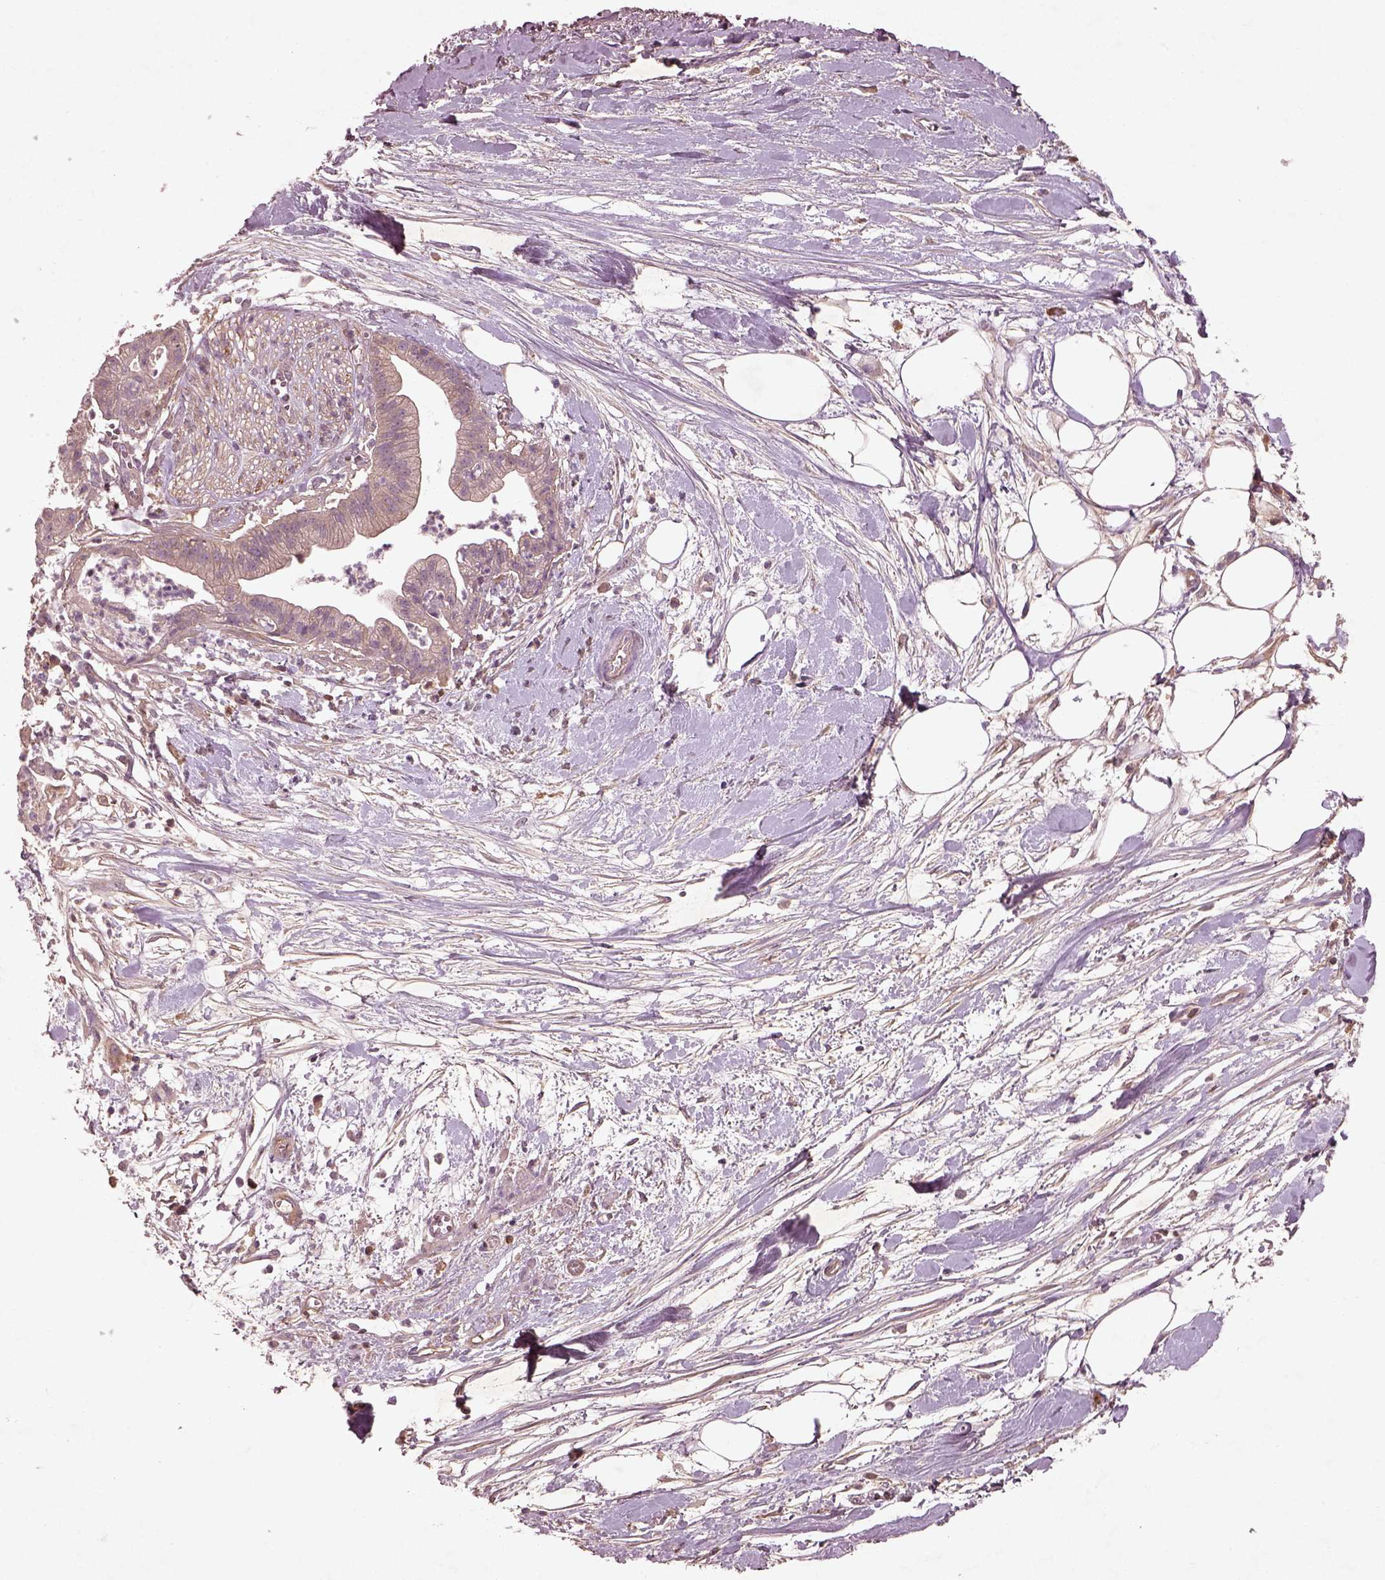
{"staining": {"intensity": "moderate", "quantity": "25%-75%", "location": "cytoplasmic/membranous"}, "tissue": "pancreatic cancer", "cell_type": "Tumor cells", "image_type": "cancer", "snomed": [{"axis": "morphology", "description": "Normal tissue, NOS"}, {"axis": "morphology", "description": "Adenocarcinoma, NOS"}, {"axis": "topography", "description": "Lymph node"}, {"axis": "topography", "description": "Pancreas"}], "caption": "About 25%-75% of tumor cells in human pancreatic cancer (adenocarcinoma) reveal moderate cytoplasmic/membranous protein staining as visualized by brown immunohistochemical staining.", "gene": "FAM234A", "patient": {"sex": "female", "age": 58}}